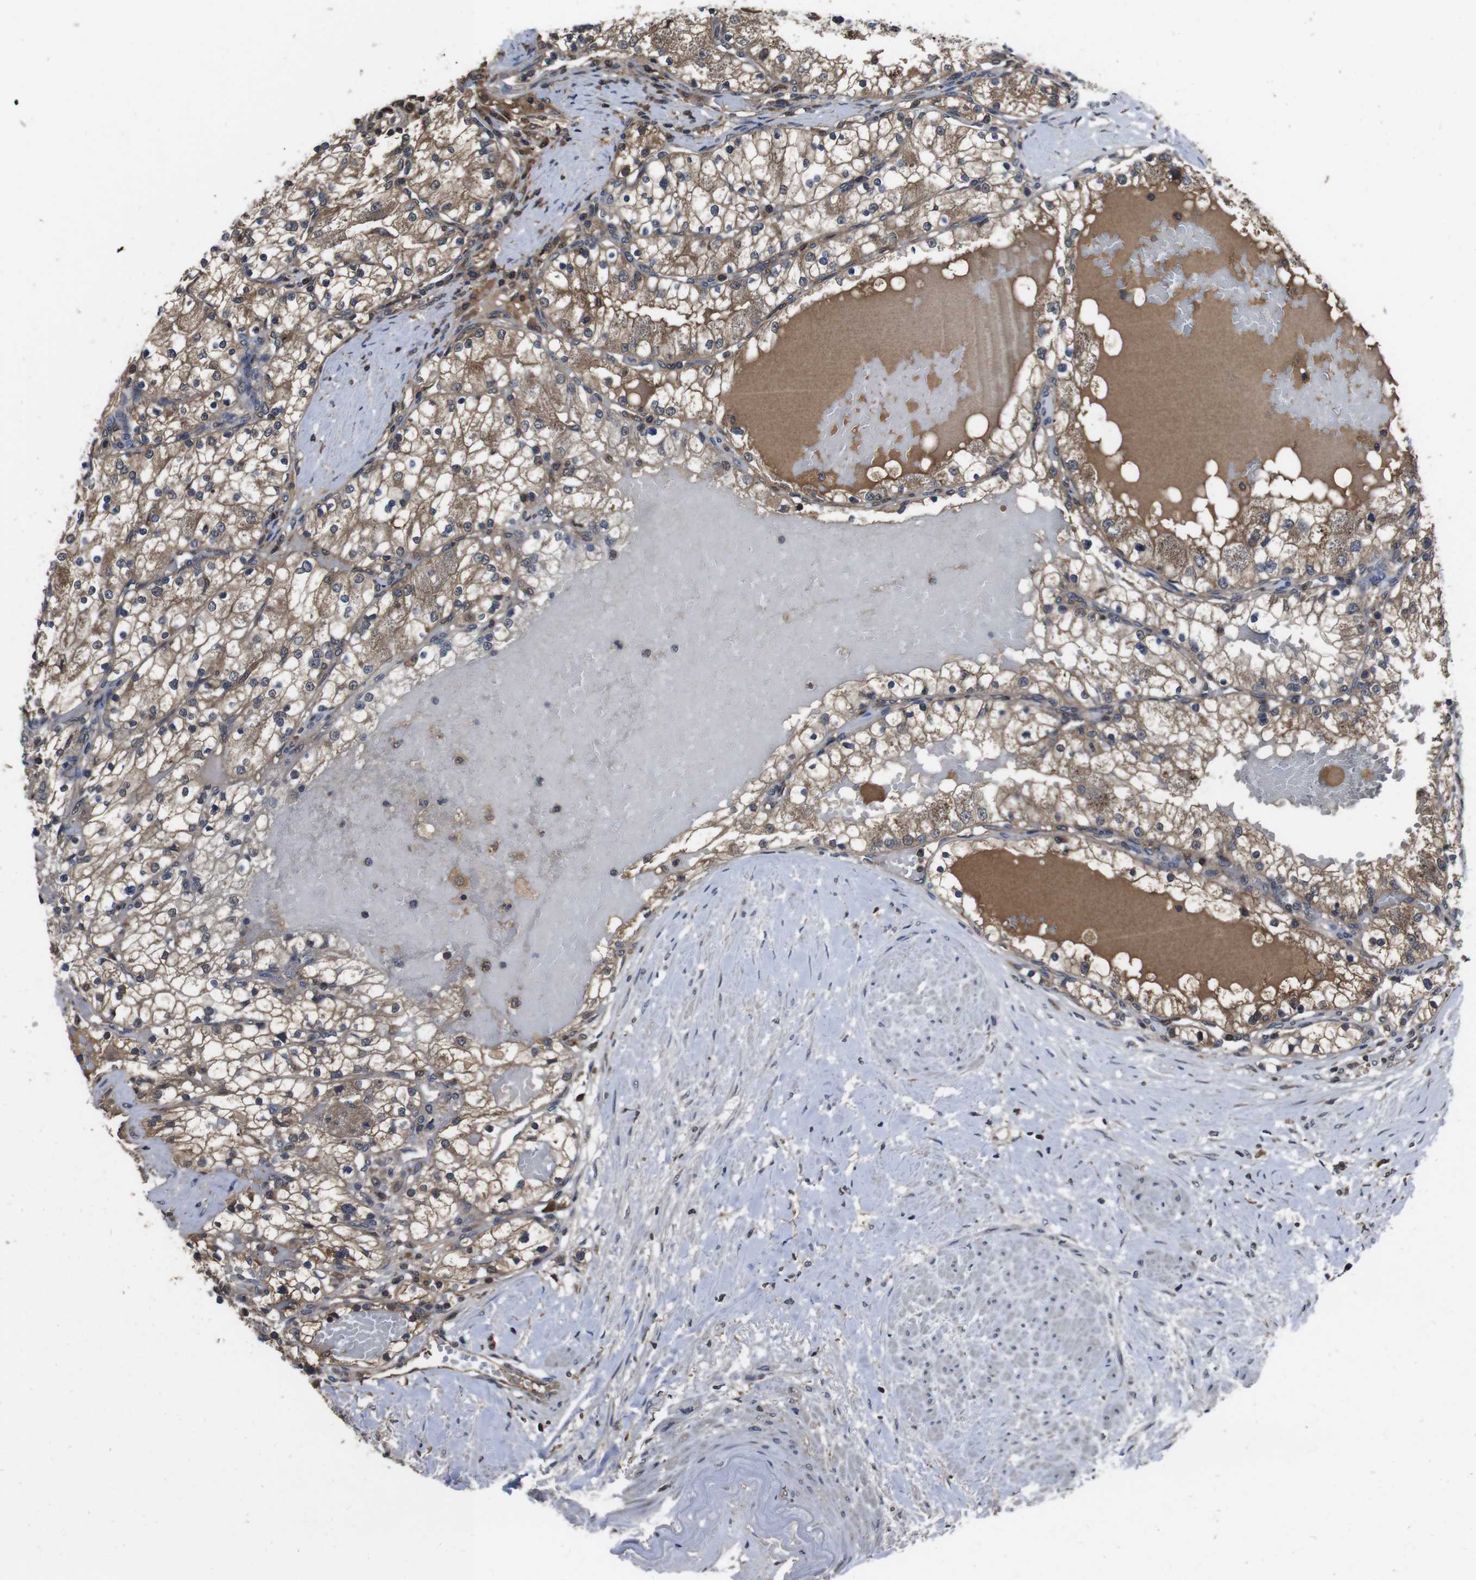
{"staining": {"intensity": "moderate", "quantity": ">75%", "location": "cytoplasmic/membranous"}, "tissue": "renal cancer", "cell_type": "Tumor cells", "image_type": "cancer", "snomed": [{"axis": "morphology", "description": "Adenocarcinoma, NOS"}, {"axis": "topography", "description": "Kidney"}], "caption": "Protein analysis of renal adenocarcinoma tissue reveals moderate cytoplasmic/membranous expression in about >75% of tumor cells.", "gene": "CXCL11", "patient": {"sex": "male", "age": 68}}